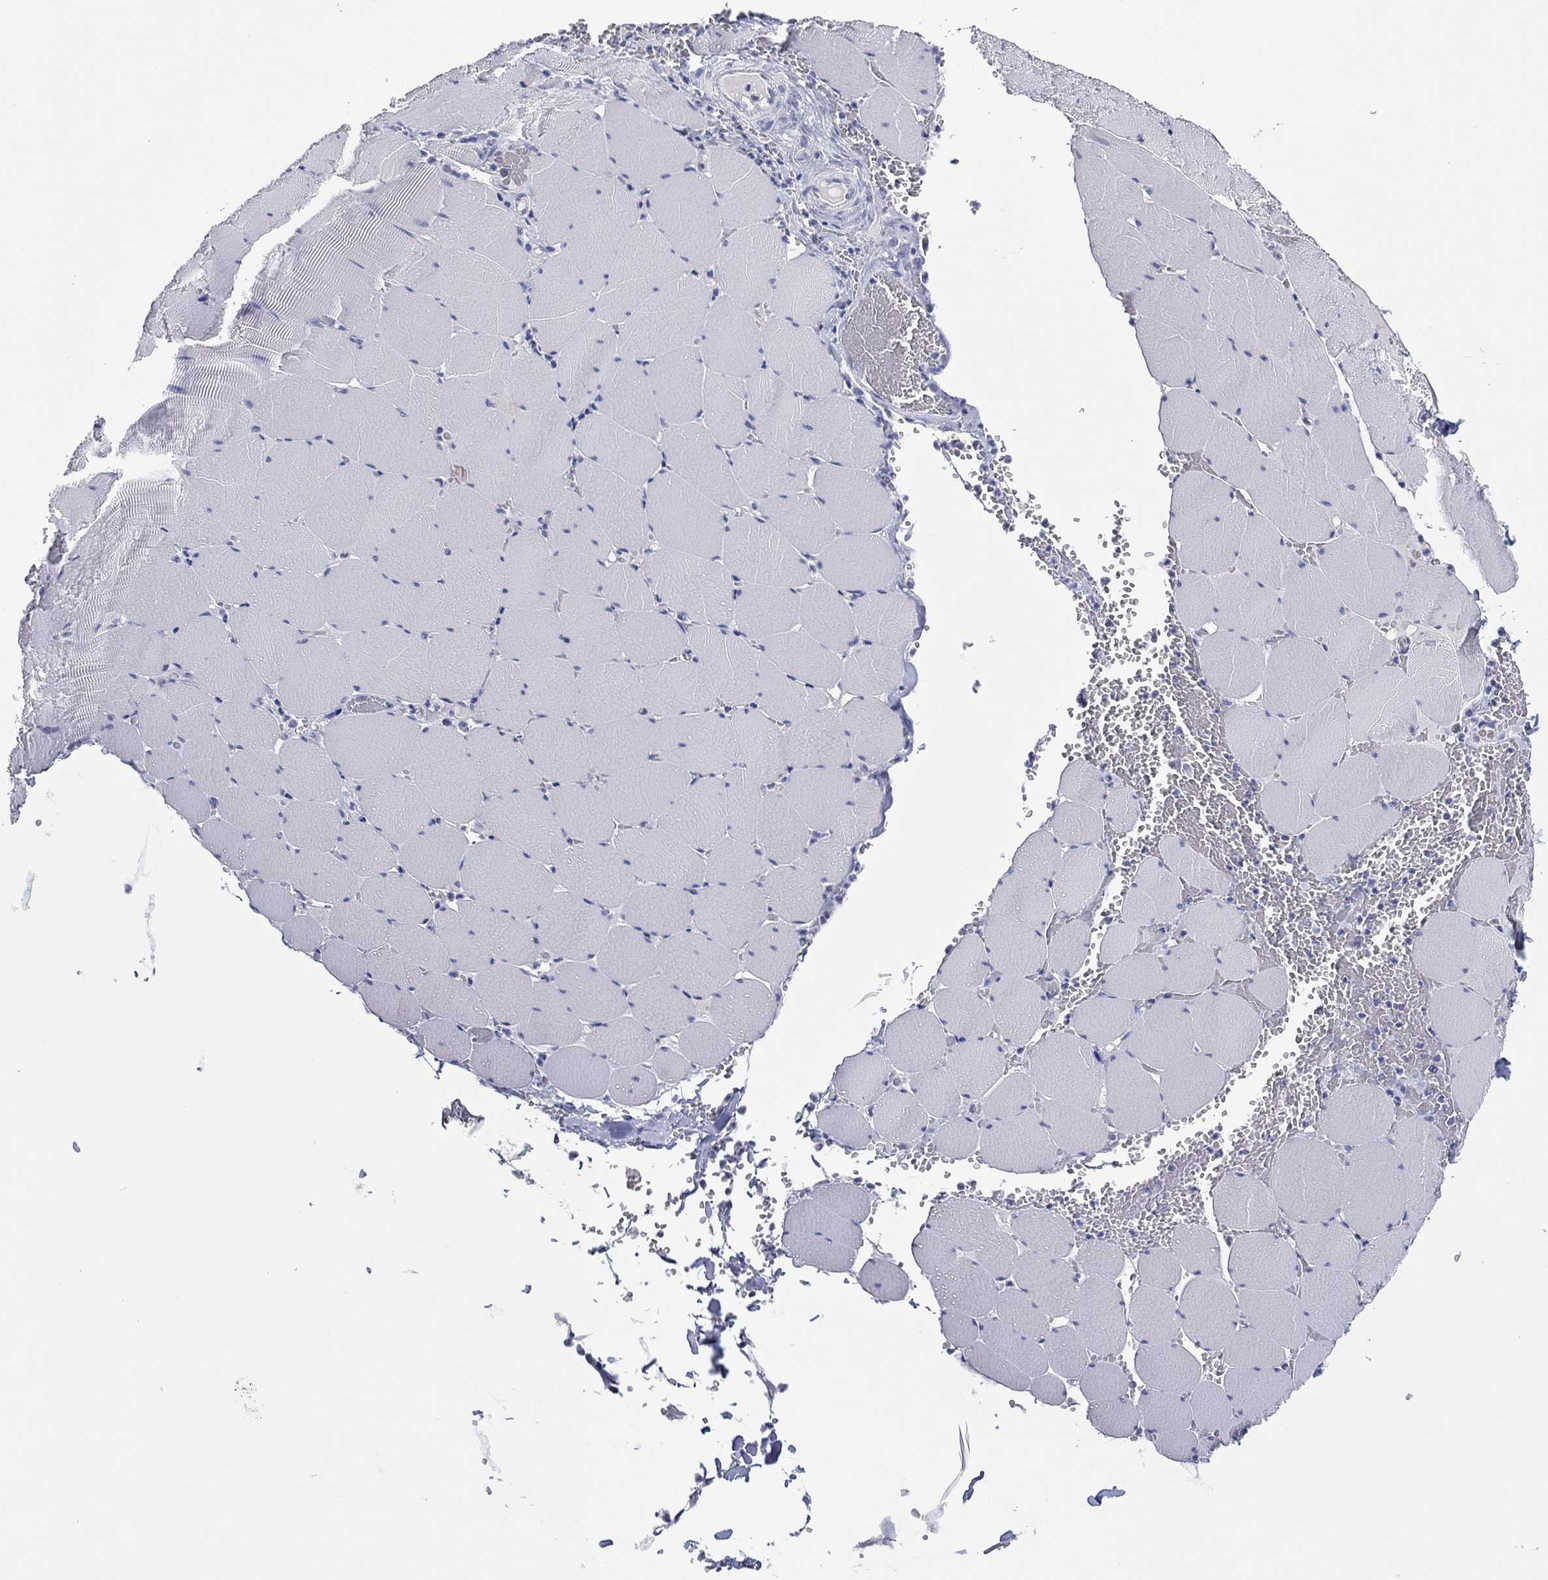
{"staining": {"intensity": "negative", "quantity": "none", "location": "none"}, "tissue": "skeletal muscle", "cell_type": "Myocytes", "image_type": "normal", "snomed": [{"axis": "morphology", "description": "Normal tissue, NOS"}, {"axis": "morphology", "description": "Malignant melanoma, Metastatic site"}, {"axis": "topography", "description": "Skeletal muscle"}], "caption": "A photomicrograph of human skeletal muscle is negative for staining in myocytes. (DAB (3,3'-diaminobenzidine) IHC with hematoxylin counter stain).", "gene": "UTF1", "patient": {"sex": "male", "age": 50}}